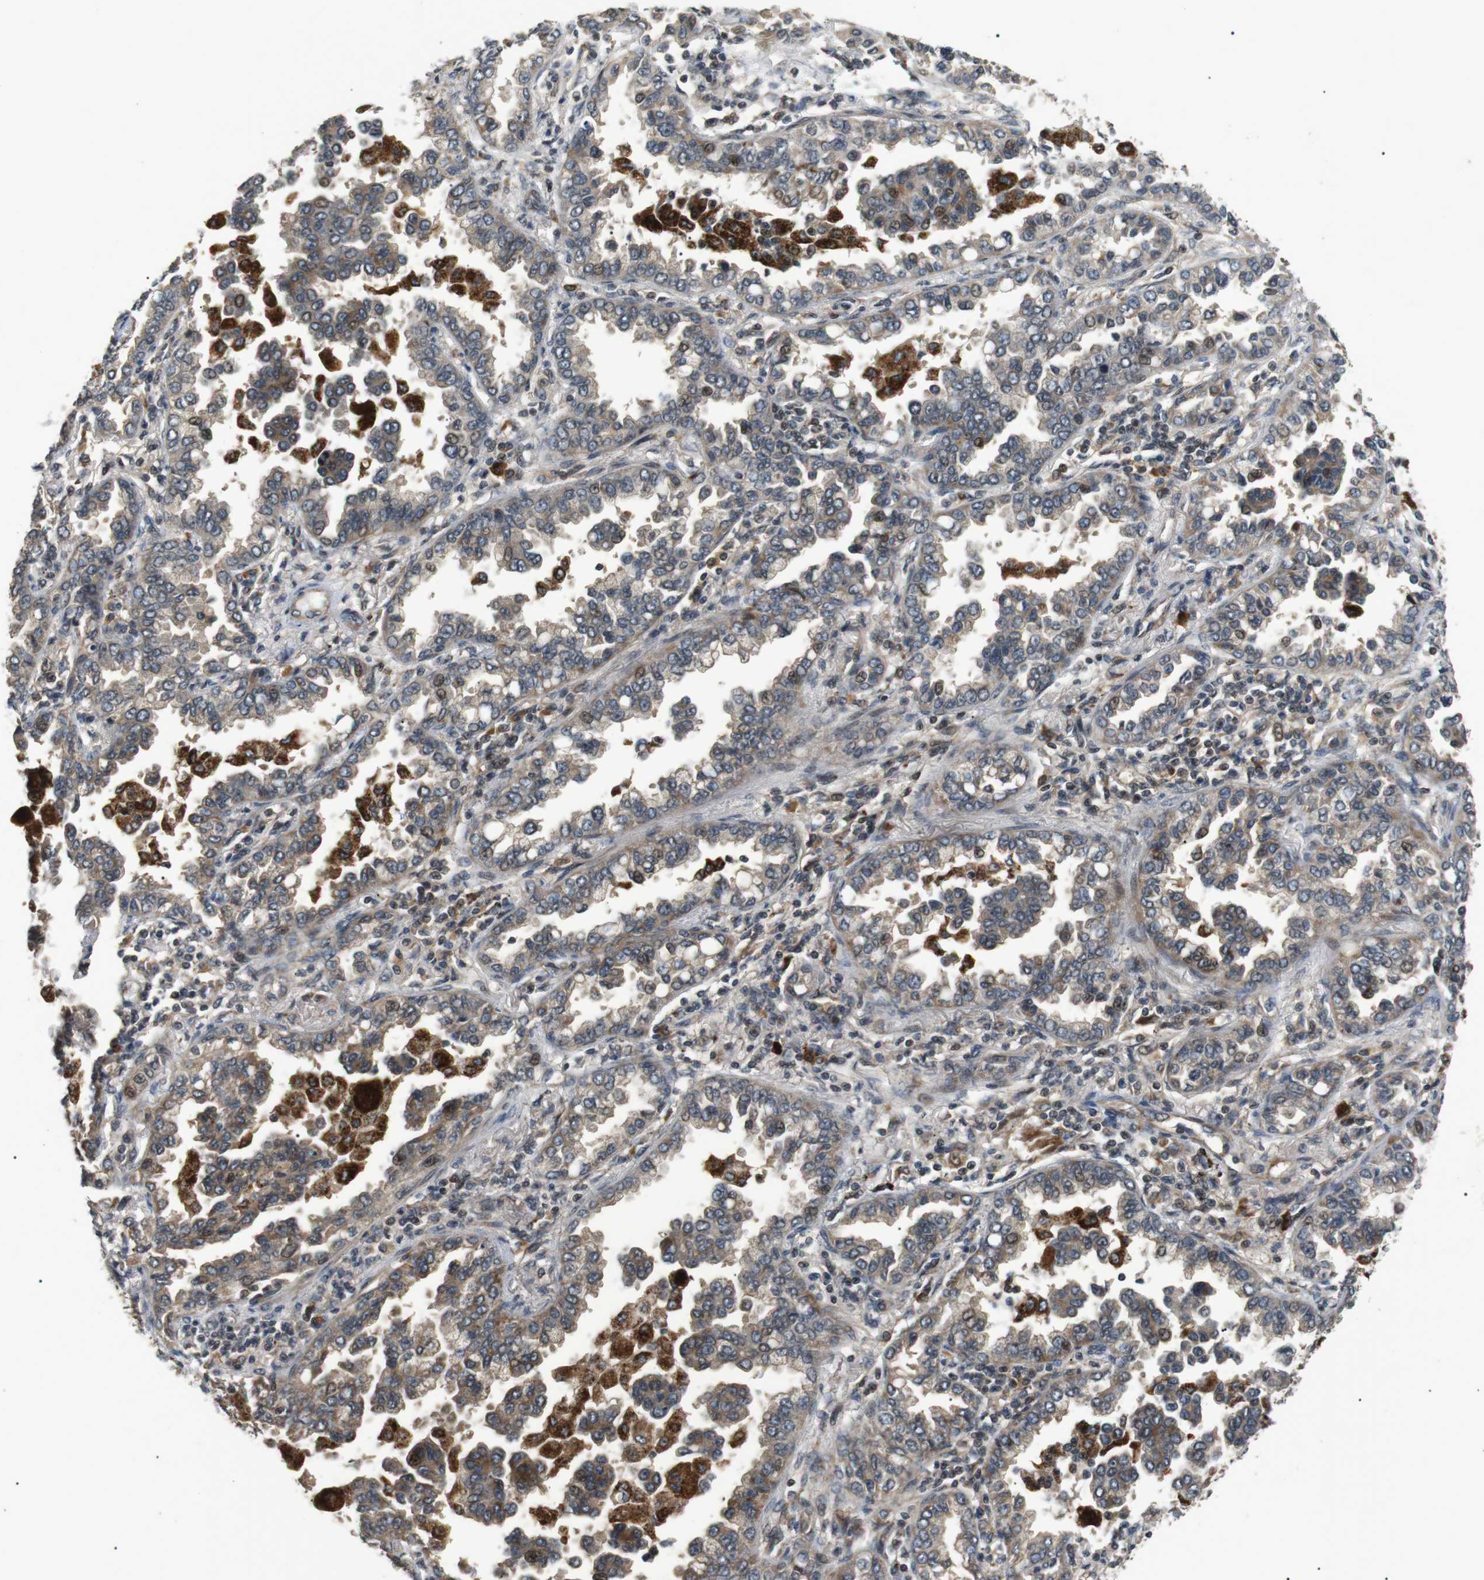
{"staining": {"intensity": "weak", "quantity": "25%-75%", "location": "cytoplasmic/membranous"}, "tissue": "lung cancer", "cell_type": "Tumor cells", "image_type": "cancer", "snomed": [{"axis": "morphology", "description": "Normal tissue, NOS"}, {"axis": "morphology", "description": "Adenocarcinoma, NOS"}, {"axis": "topography", "description": "Lung"}], "caption": "Immunohistochemistry (IHC) (DAB (3,3'-diaminobenzidine)) staining of human adenocarcinoma (lung) exhibits weak cytoplasmic/membranous protein expression in about 25%-75% of tumor cells. (Stains: DAB (3,3'-diaminobenzidine) in brown, nuclei in blue, Microscopy: brightfield microscopy at high magnification).", "gene": "HSPA13", "patient": {"sex": "male", "age": 59}}